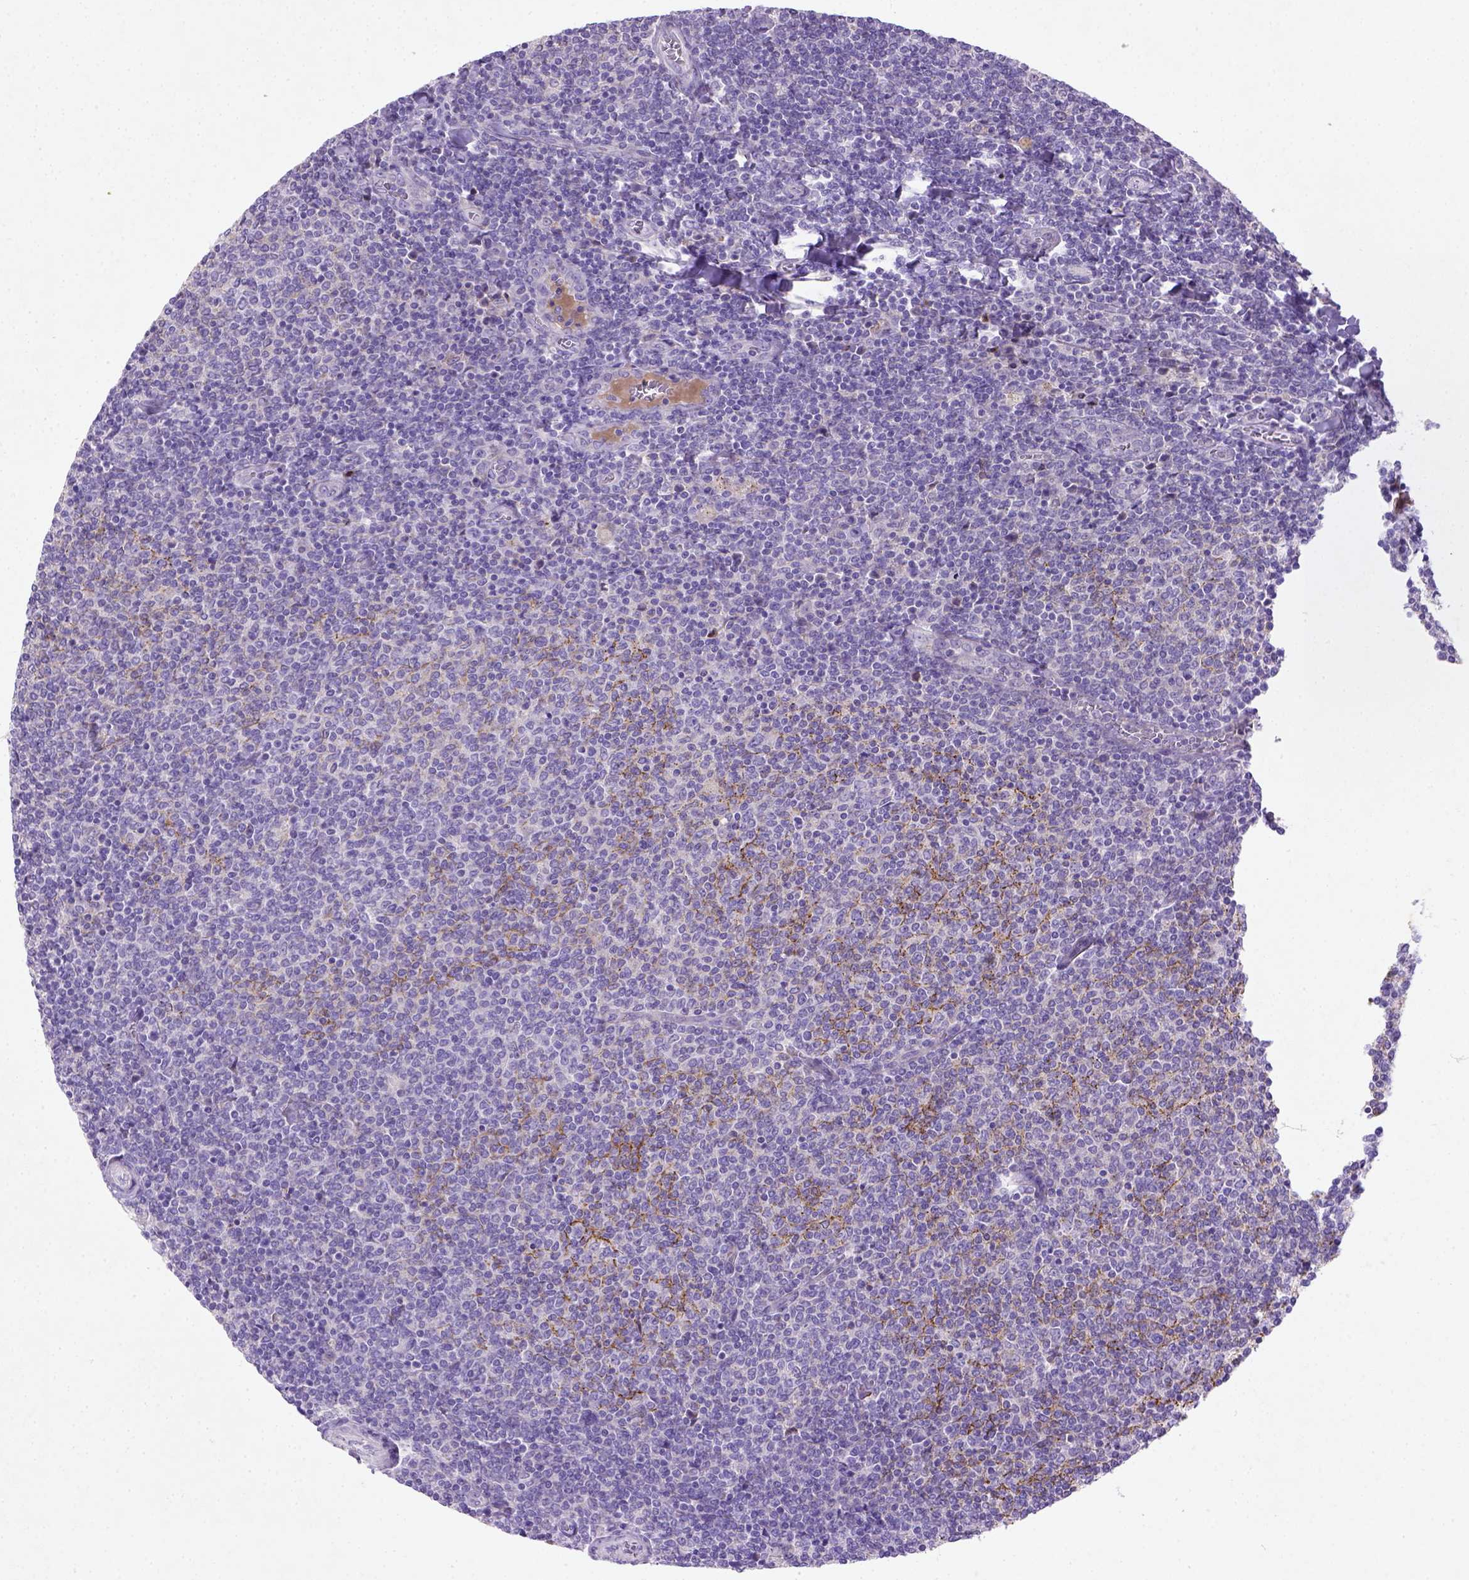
{"staining": {"intensity": "negative", "quantity": "none", "location": "none"}, "tissue": "lymphoma", "cell_type": "Tumor cells", "image_type": "cancer", "snomed": [{"axis": "morphology", "description": "Malignant lymphoma, non-Hodgkin's type, Low grade"}, {"axis": "topography", "description": "Lymph node"}], "caption": "DAB immunohistochemical staining of lymphoma displays no significant expression in tumor cells.", "gene": "NUDT2", "patient": {"sex": "male", "age": 52}}